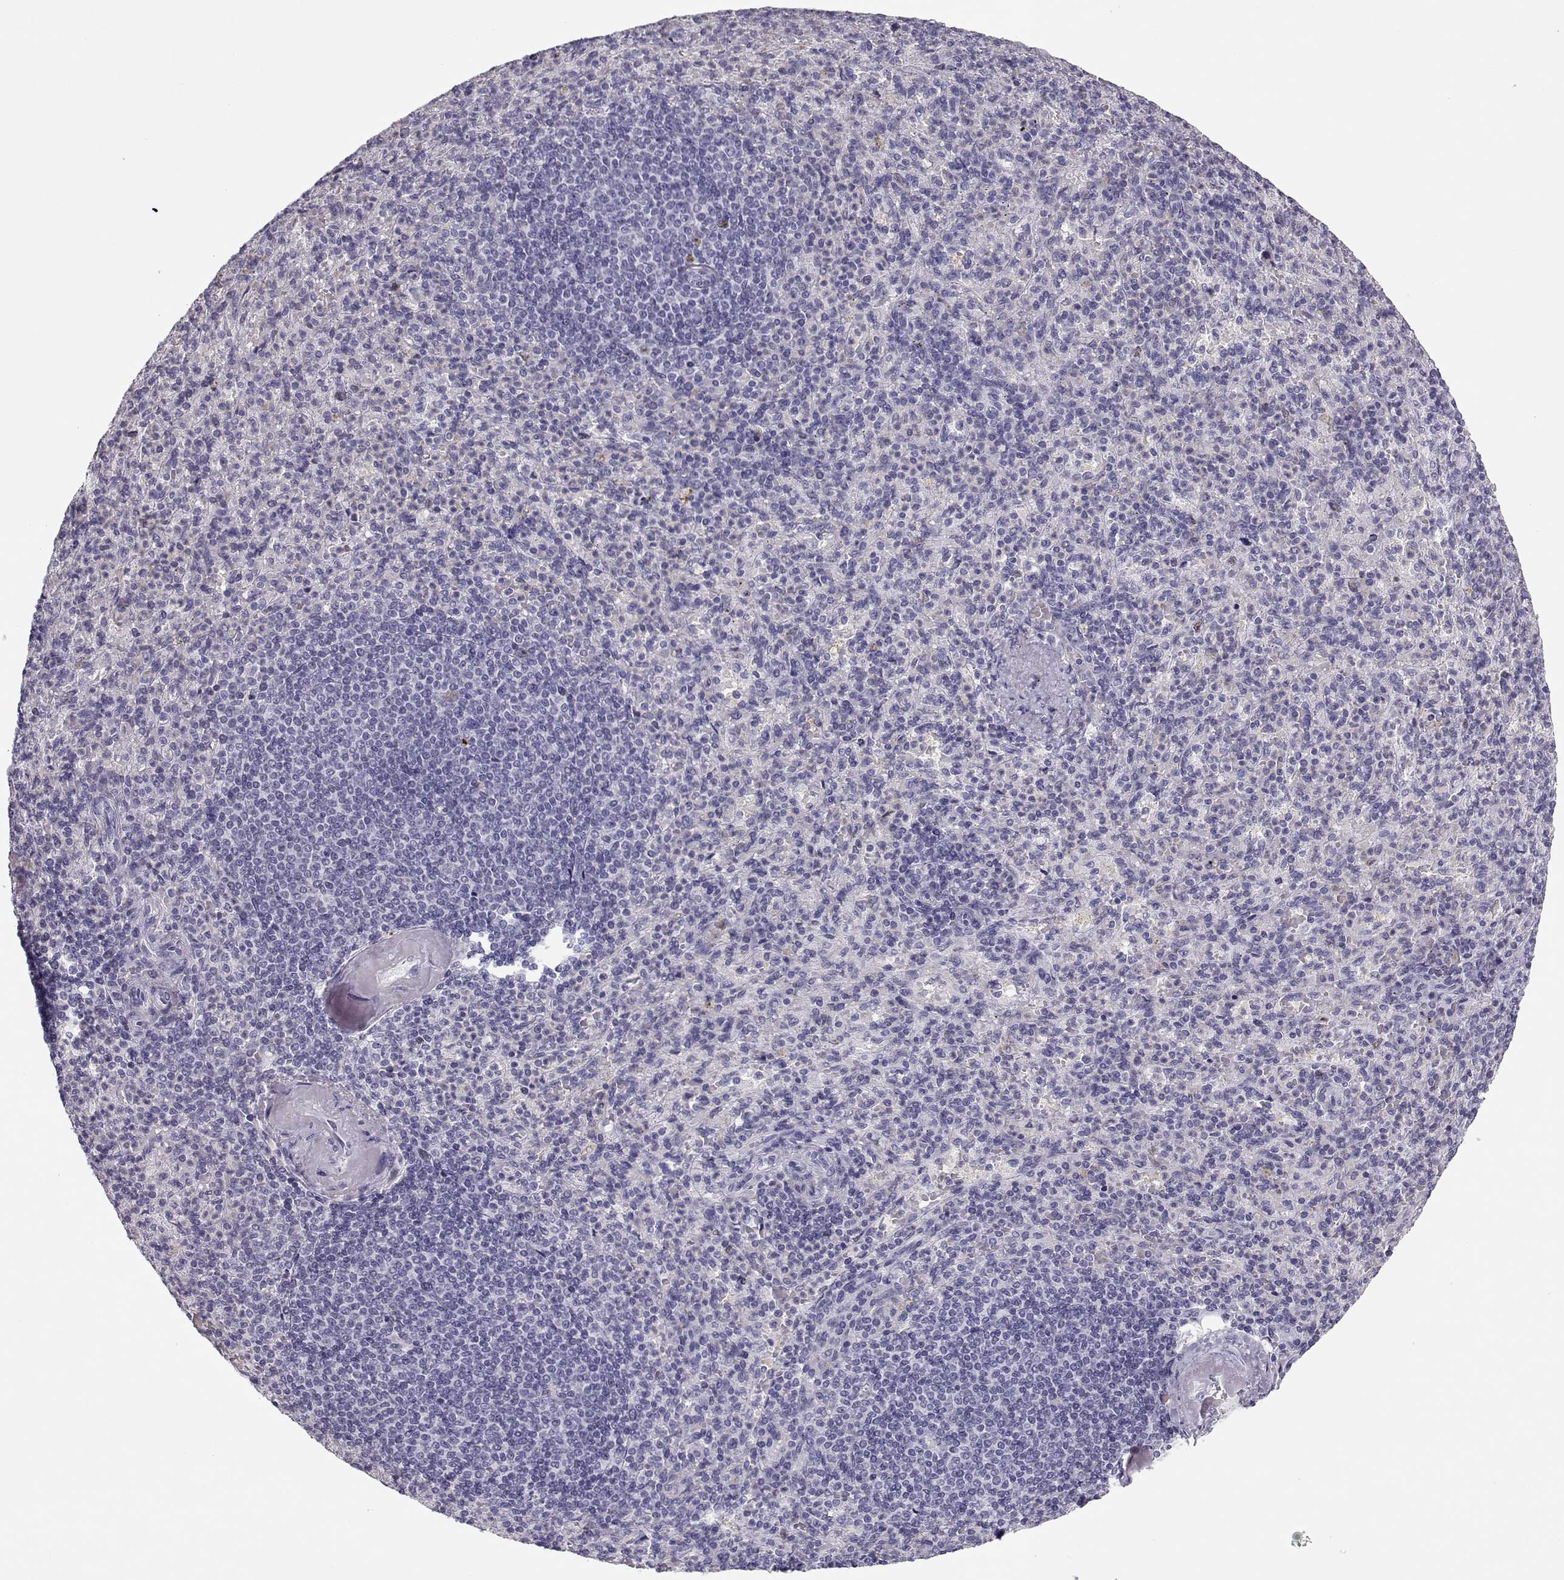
{"staining": {"intensity": "negative", "quantity": "none", "location": "none"}, "tissue": "spleen", "cell_type": "Cells in red pulp", "image_type": "normal", "snomed": [{"axis": "morphology", "description": "Normal tissue, NOS"}, {"axis": "topography", "description": "Spleen"}], "caption": "High magnification brightfield microscopy of unremarkable spleen stained with DAB (3,3'-diaminobenzidine) (brown) and counterstained with hematoxylin (blue): cells in red pulp show no significant positivity. (DAB immunohistochemistry (IHC) with hematoxylin counter stain).", "gene": "SGO1", "patient": {"sex": "female", "age": 74}}